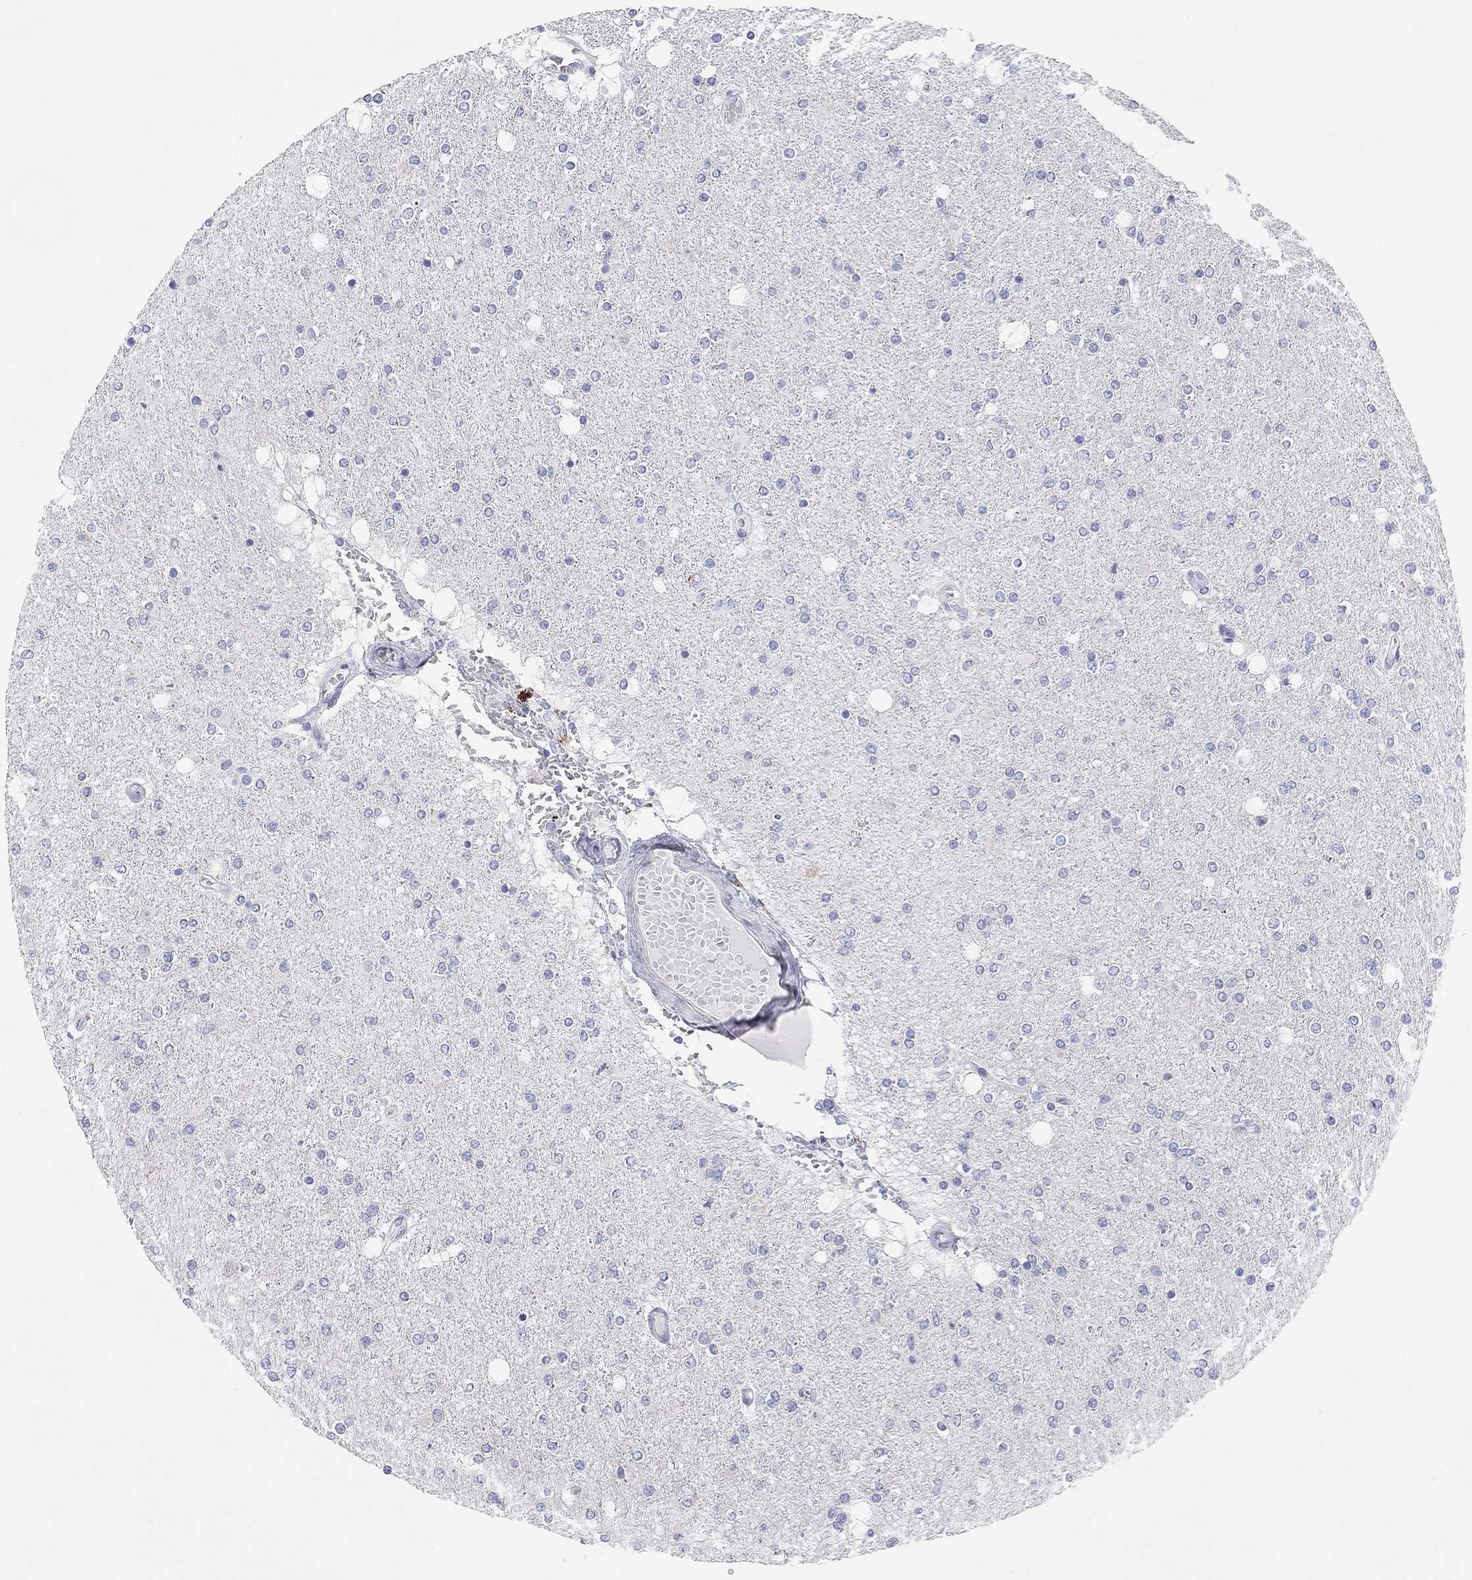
{"staining": {"intensity": "negative", "quantity": "none", "location": "none"}, "tissue": "glioma", "cell_type": "Tumor cells", "image_type": "cancer", "snomed": [{"axis": "morphology", "description": "Glioma, malignant, High grade"}, {"axis": "topography", "description": "Cerebral cortex"}], "caption": "This is a photomicrograph of immunohistochemistry staining of malignant high-grade glioma, which shows no expression in tumor cells. (Brightfield microscopy of DAB immunohistochemistry (IHC) at high magnification).", "gene": "CHI3L2", "patient": {"sex": "male", "age": 70}}